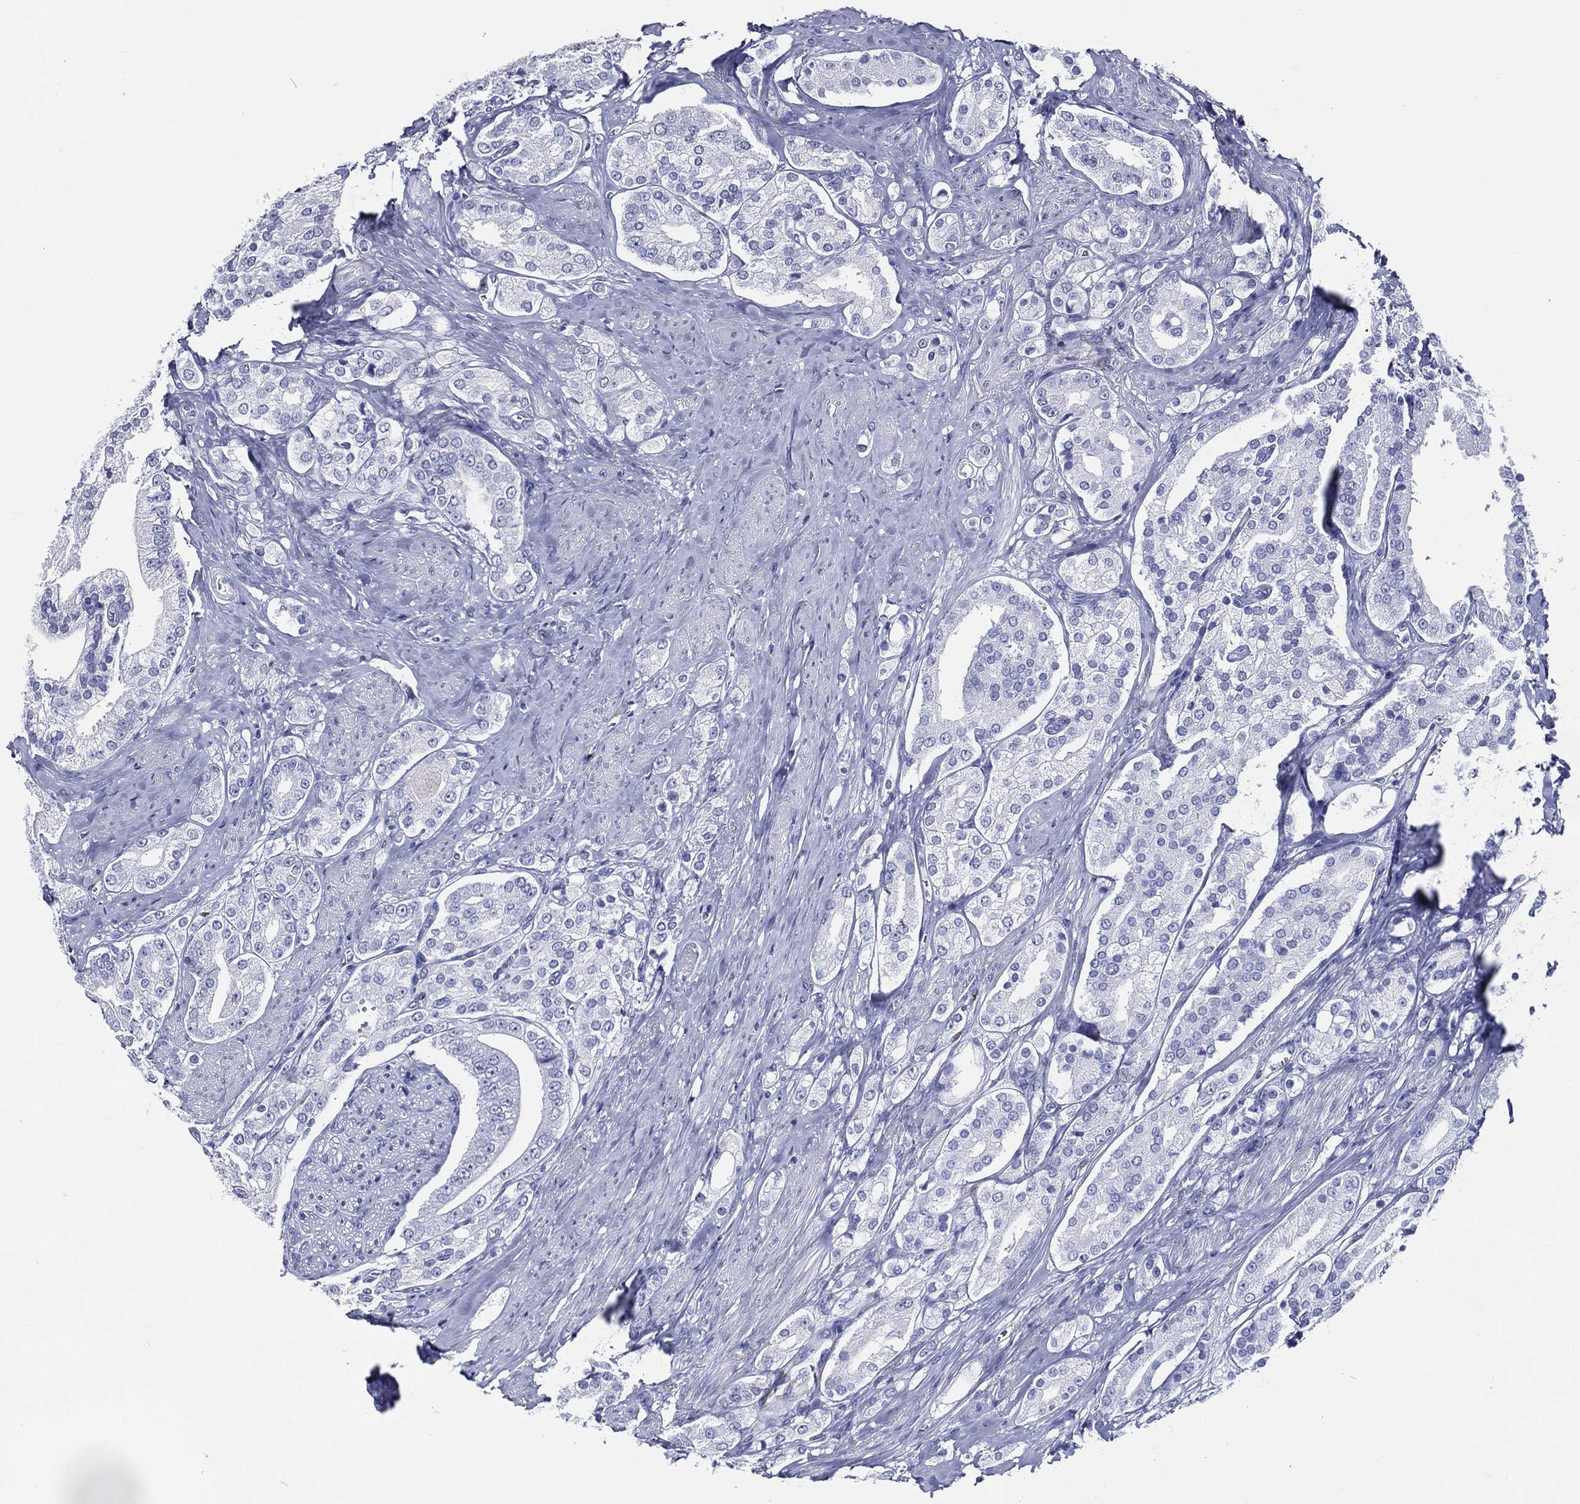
{"staining": {"intensity": "negative", "quantity": "none", "location": "none"}, "tissue": "prostate cancer", "cell_type": "Tumor cells", "image_type": "cancer", "snomed": [{"axis": "morphology", "description": "Adenocarcinoma, NOS"}, {"axis": "topography", "description": "Prostate and seminal vesicle, NOS"}, {"axis": "topography", "description": "Prostate"}], "caption": "Immunohistochemistry (IHC) micrograph of human adenocarcinoma (prostate) stained for a protein (brown), which reveals no staining in tumor cells.", "gene": "ACE2", "patient": {"sex": "male", "age": 67}}